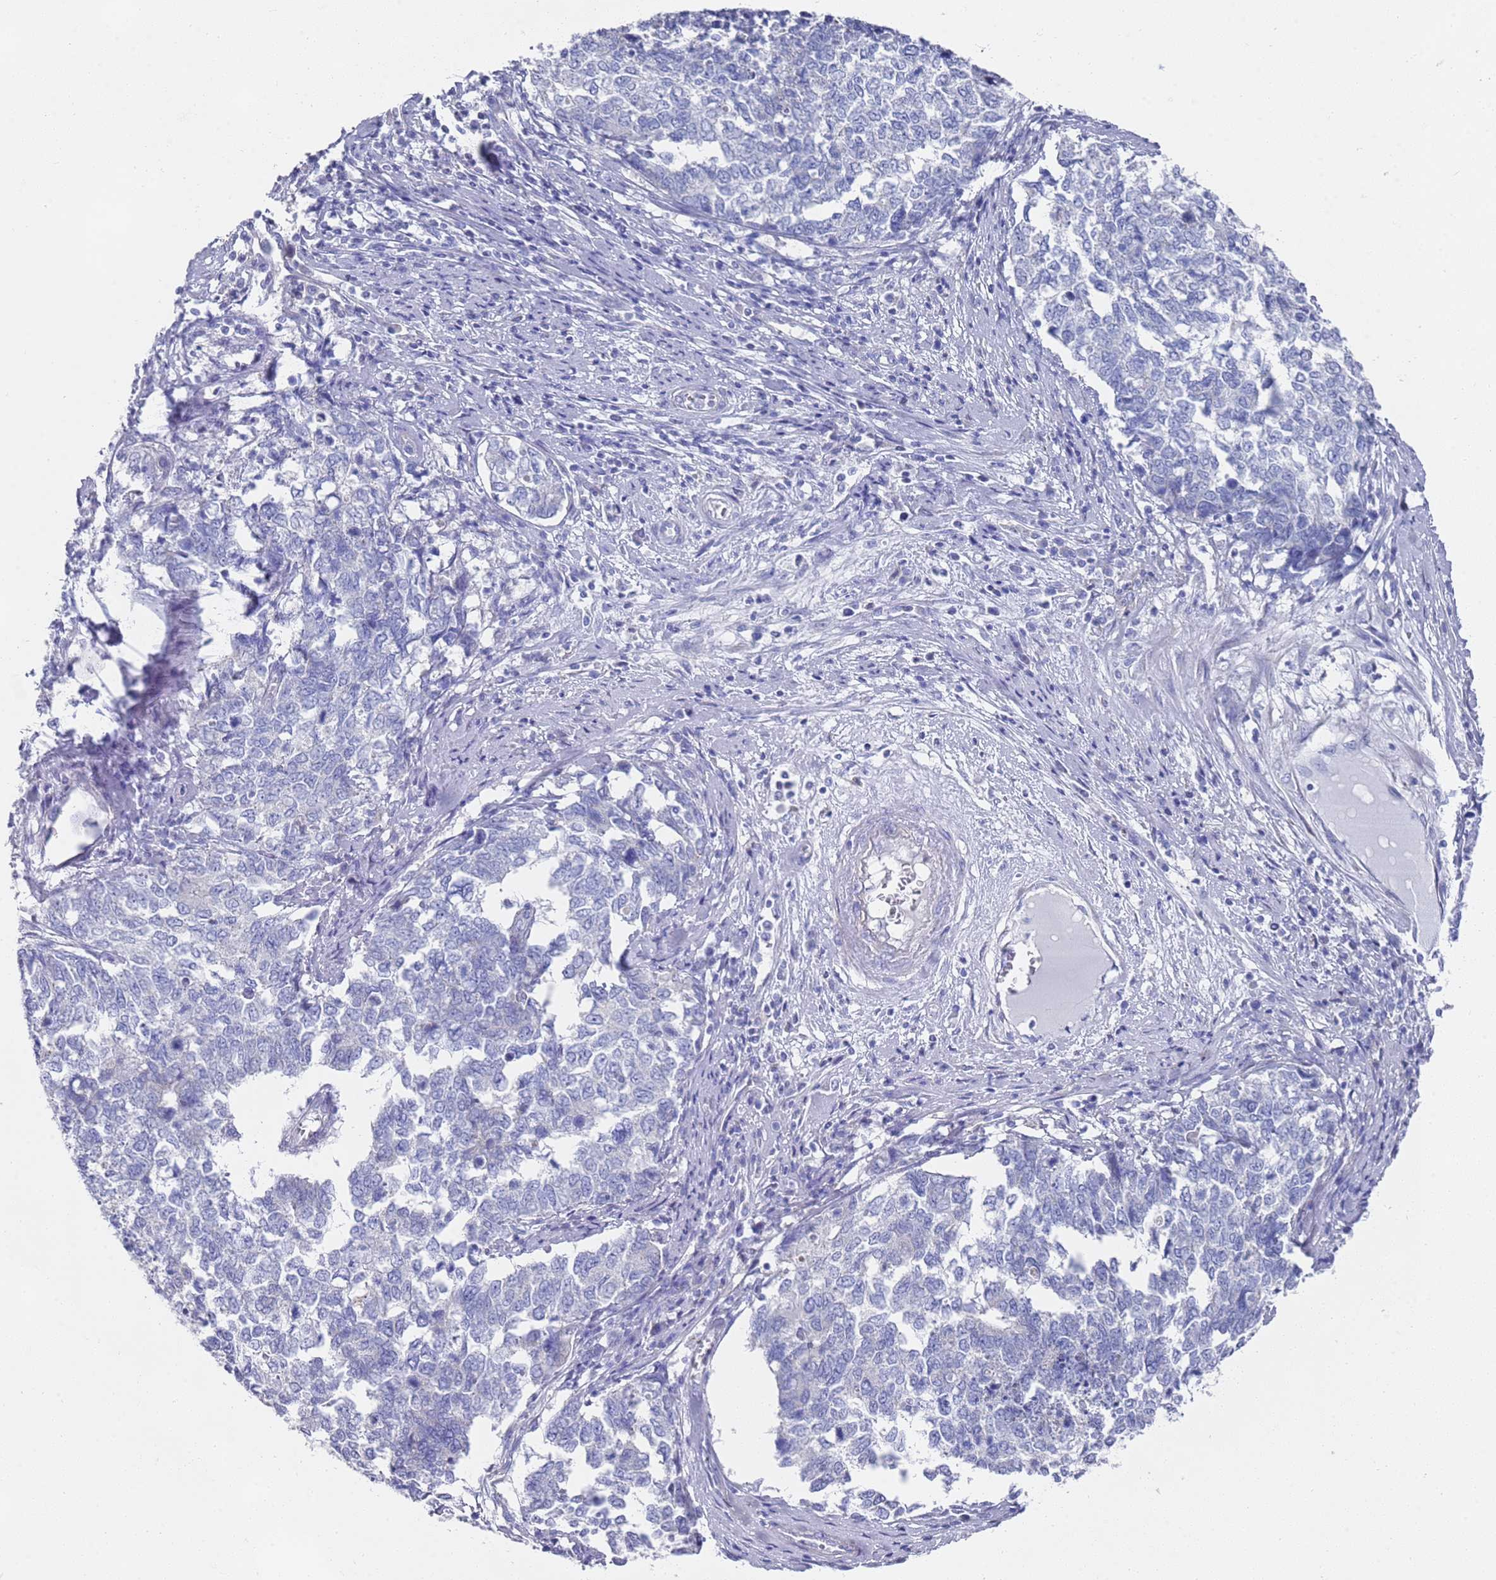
{"staining": {"intensity": "negative", "quantity": "none", "location": "none"}, "tissue": "cervical cancer", "cell_type": "Tumor cells", "image_type": "cancer", "snomed": [{"axis": "morphology", "description": "Squamous cell carcinoma, NOS"}, {"axis": "topography", "description": "Cervix"}], "caption": "Tumor cells show no significant protein staining in cervical squamous cell carcinoma.", "gene": "SCAPER", "patient": {"sex": "female", "age": 63}}